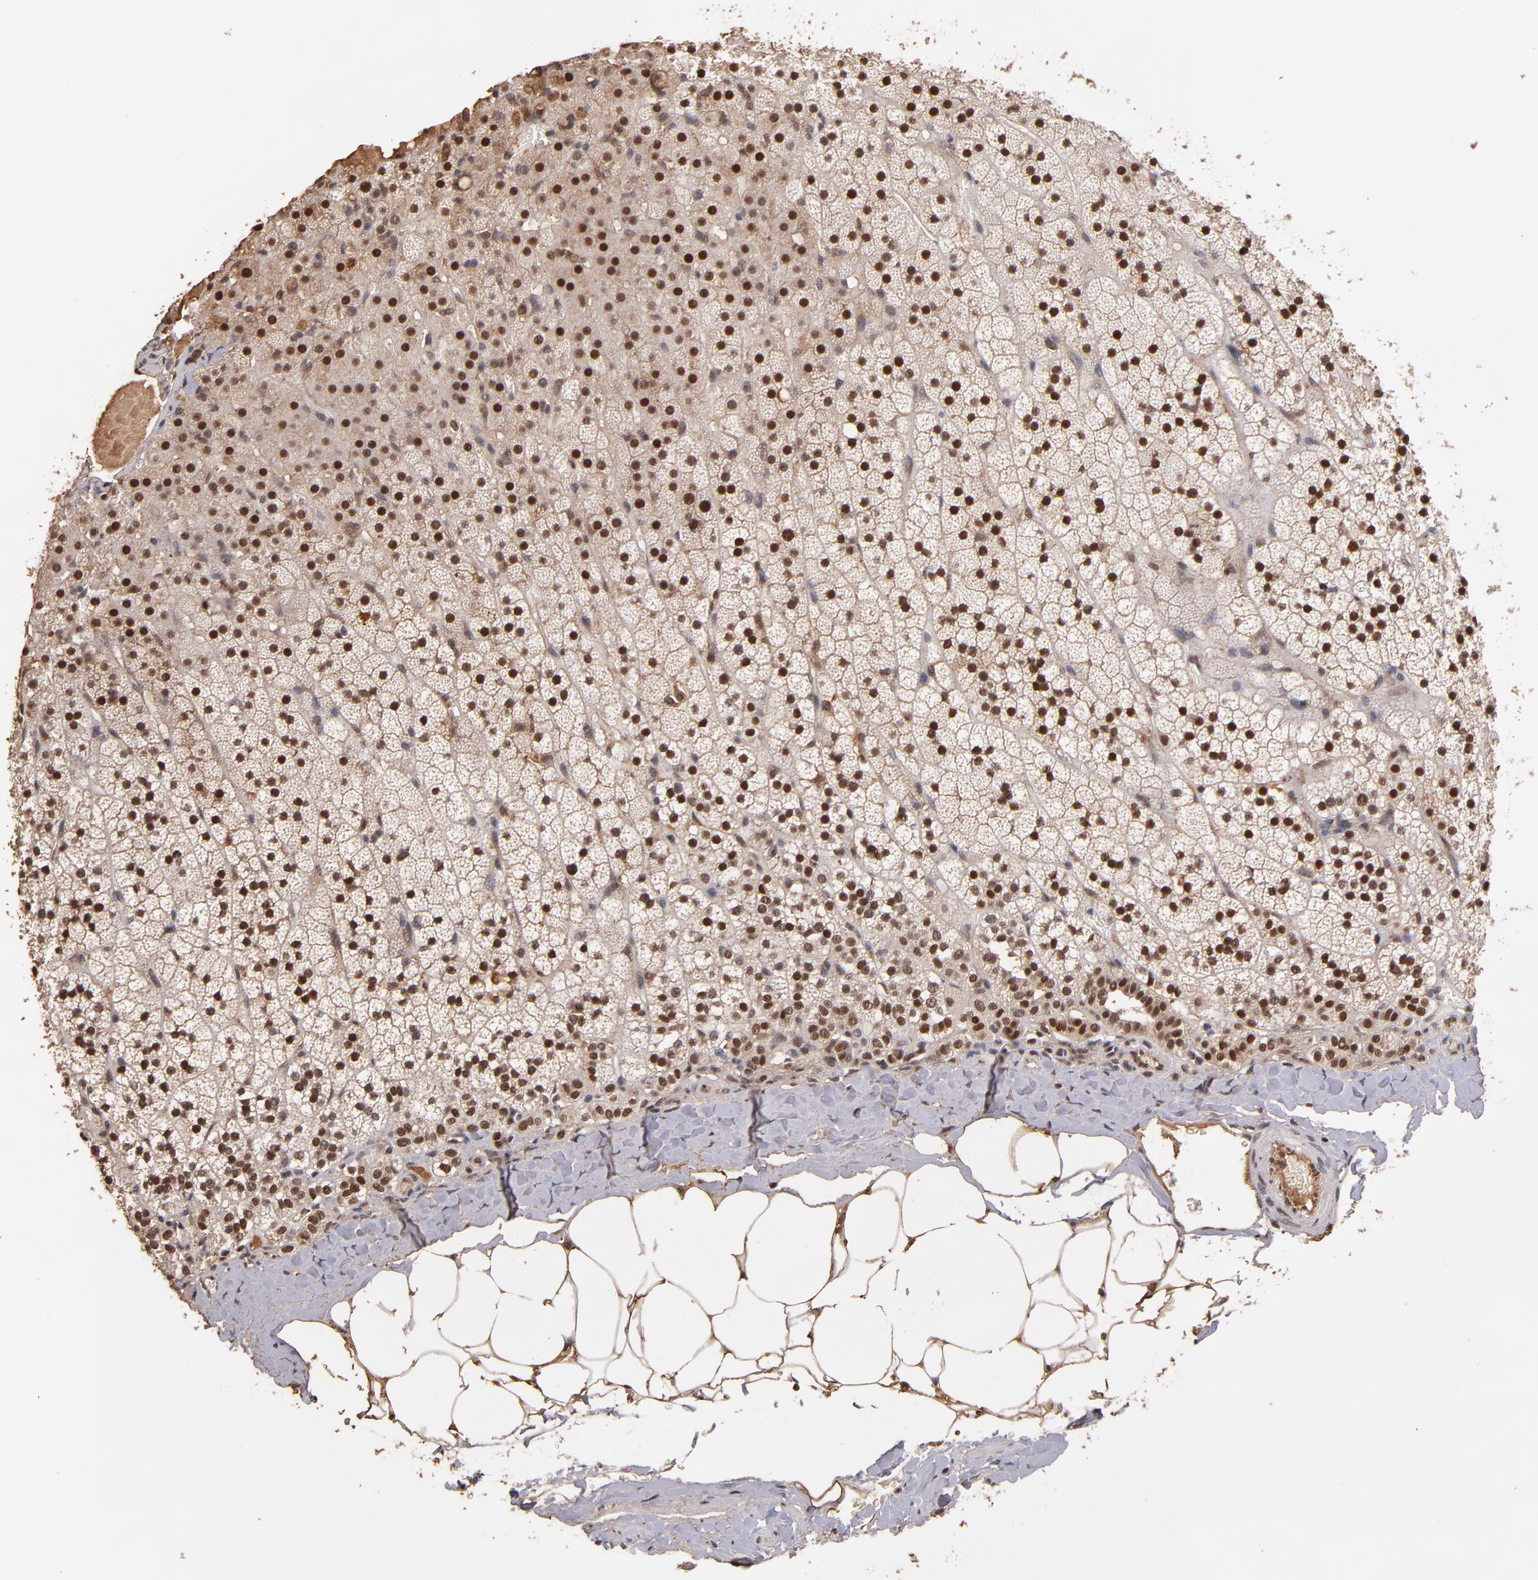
{"staining": {"intensity": "strong", "quantity": ">75%", "location": "cytoplasmic/membranous,nuclear"}, "tissue": "adrenal gland", "cell_type": "Glandular cells", "image_type": "normal", "snomed": [{"axis": "morphology", "description": "Normal tissue, NOS"}, {"axis": "topography", "description": "Adrenal gland"}], "caption": "Protein expression analysis of benign adrenal gland reveals strong cytoplasmic/membranous,nuclear expression in about >75% of glandular cells.", "gene": "EAPP", "patient": {"sex": "male", "age": 35}}